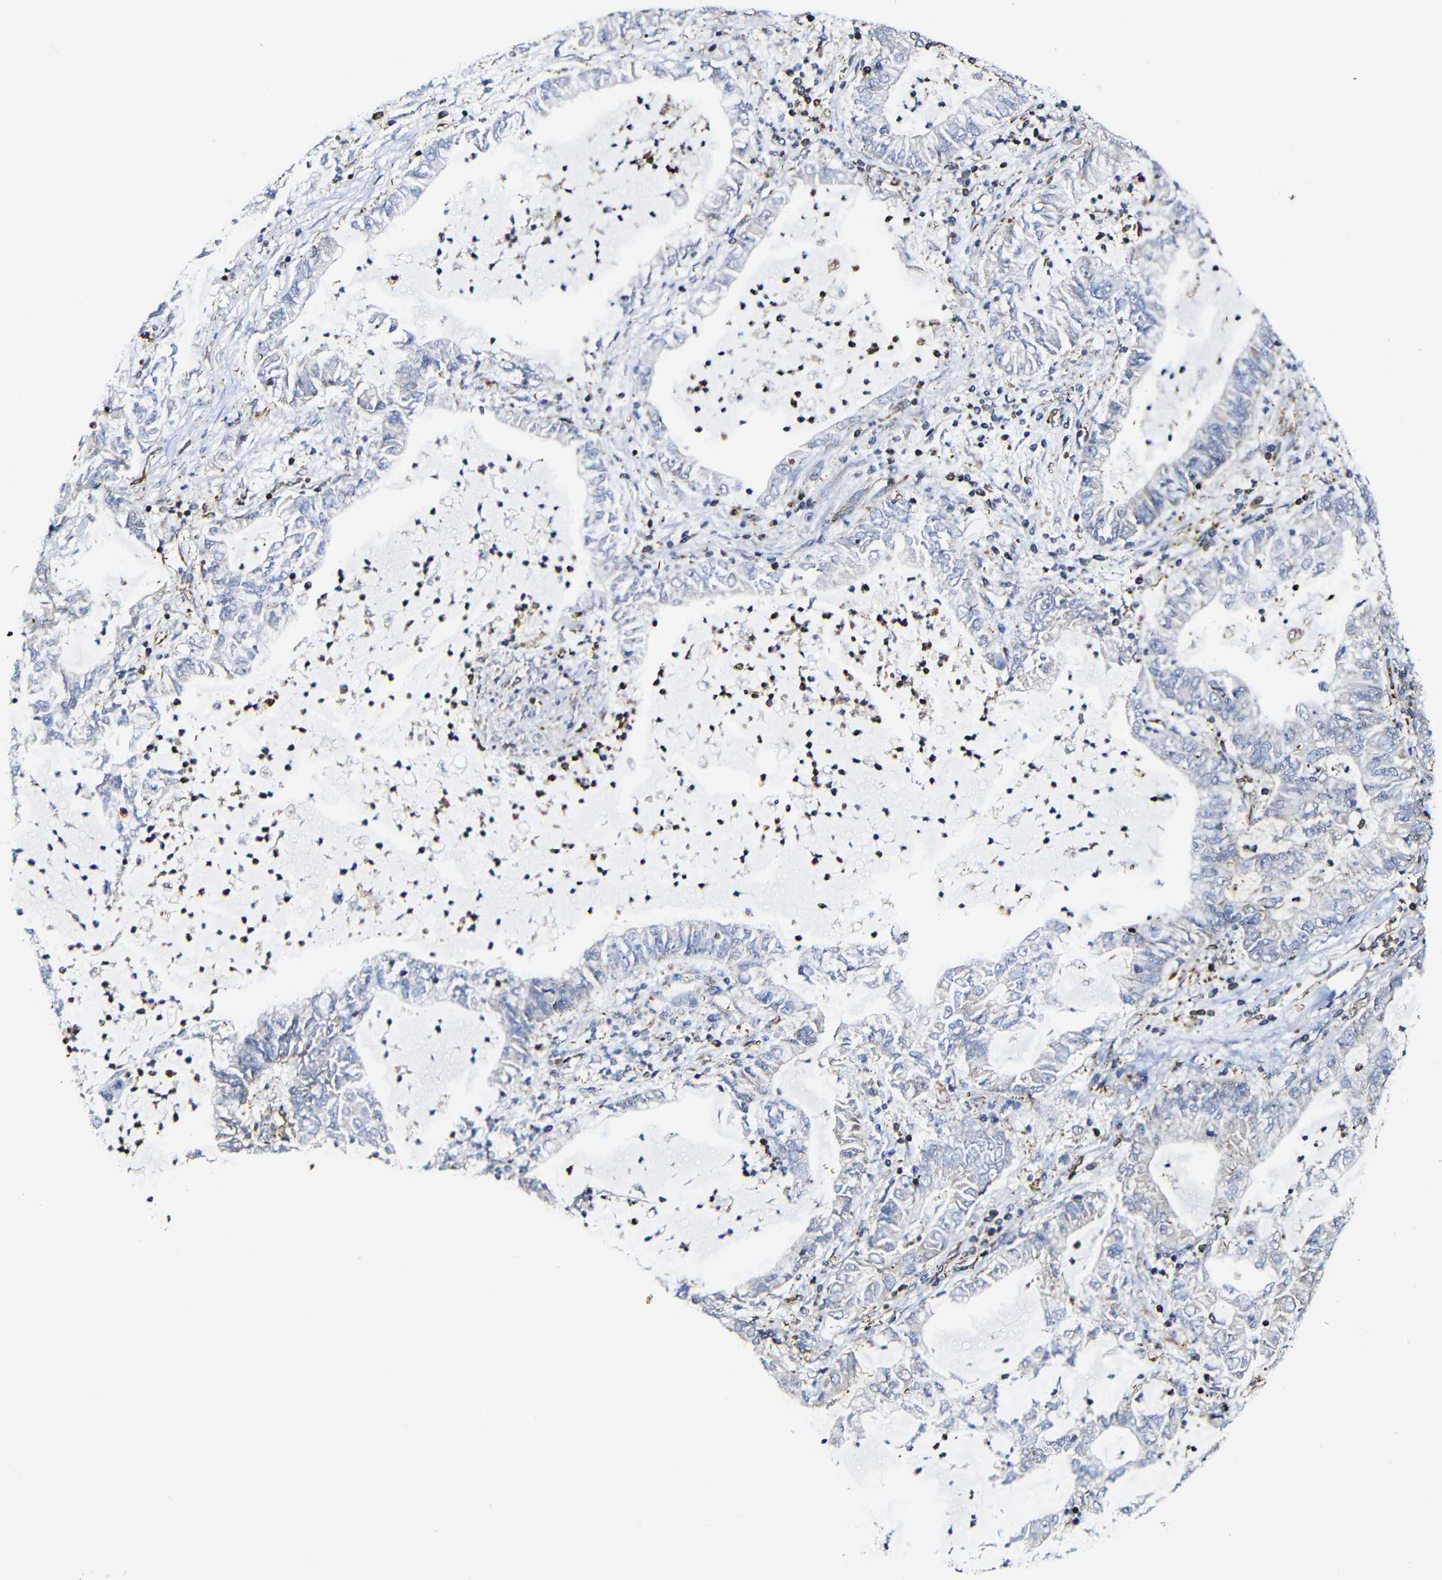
{"staining": {"intensity": "negative", "quantity": "none", "location": "none"}, "tissue": "lung cancer", "cell_type": "Tumor cells", "image_type": "cancer", "snomed": [{"axis": "morphology", "description": "Adenocarcinoma, NOS"}, {"axis": "topography", "description": "Lung"}], "caption": "High magnification brightfield microscopy of lung adenocarcinoma stained with DAB (3,3'-diaminobenzidine) (brown) and counterstained with hematoxylin (blue): tumor cells show no significant positivity. (DAB immunohistochemistry visualized using brightfield microscopy, high magnification).", "gene": "MSN", "patient": {"sex": "female", "age": 51}}